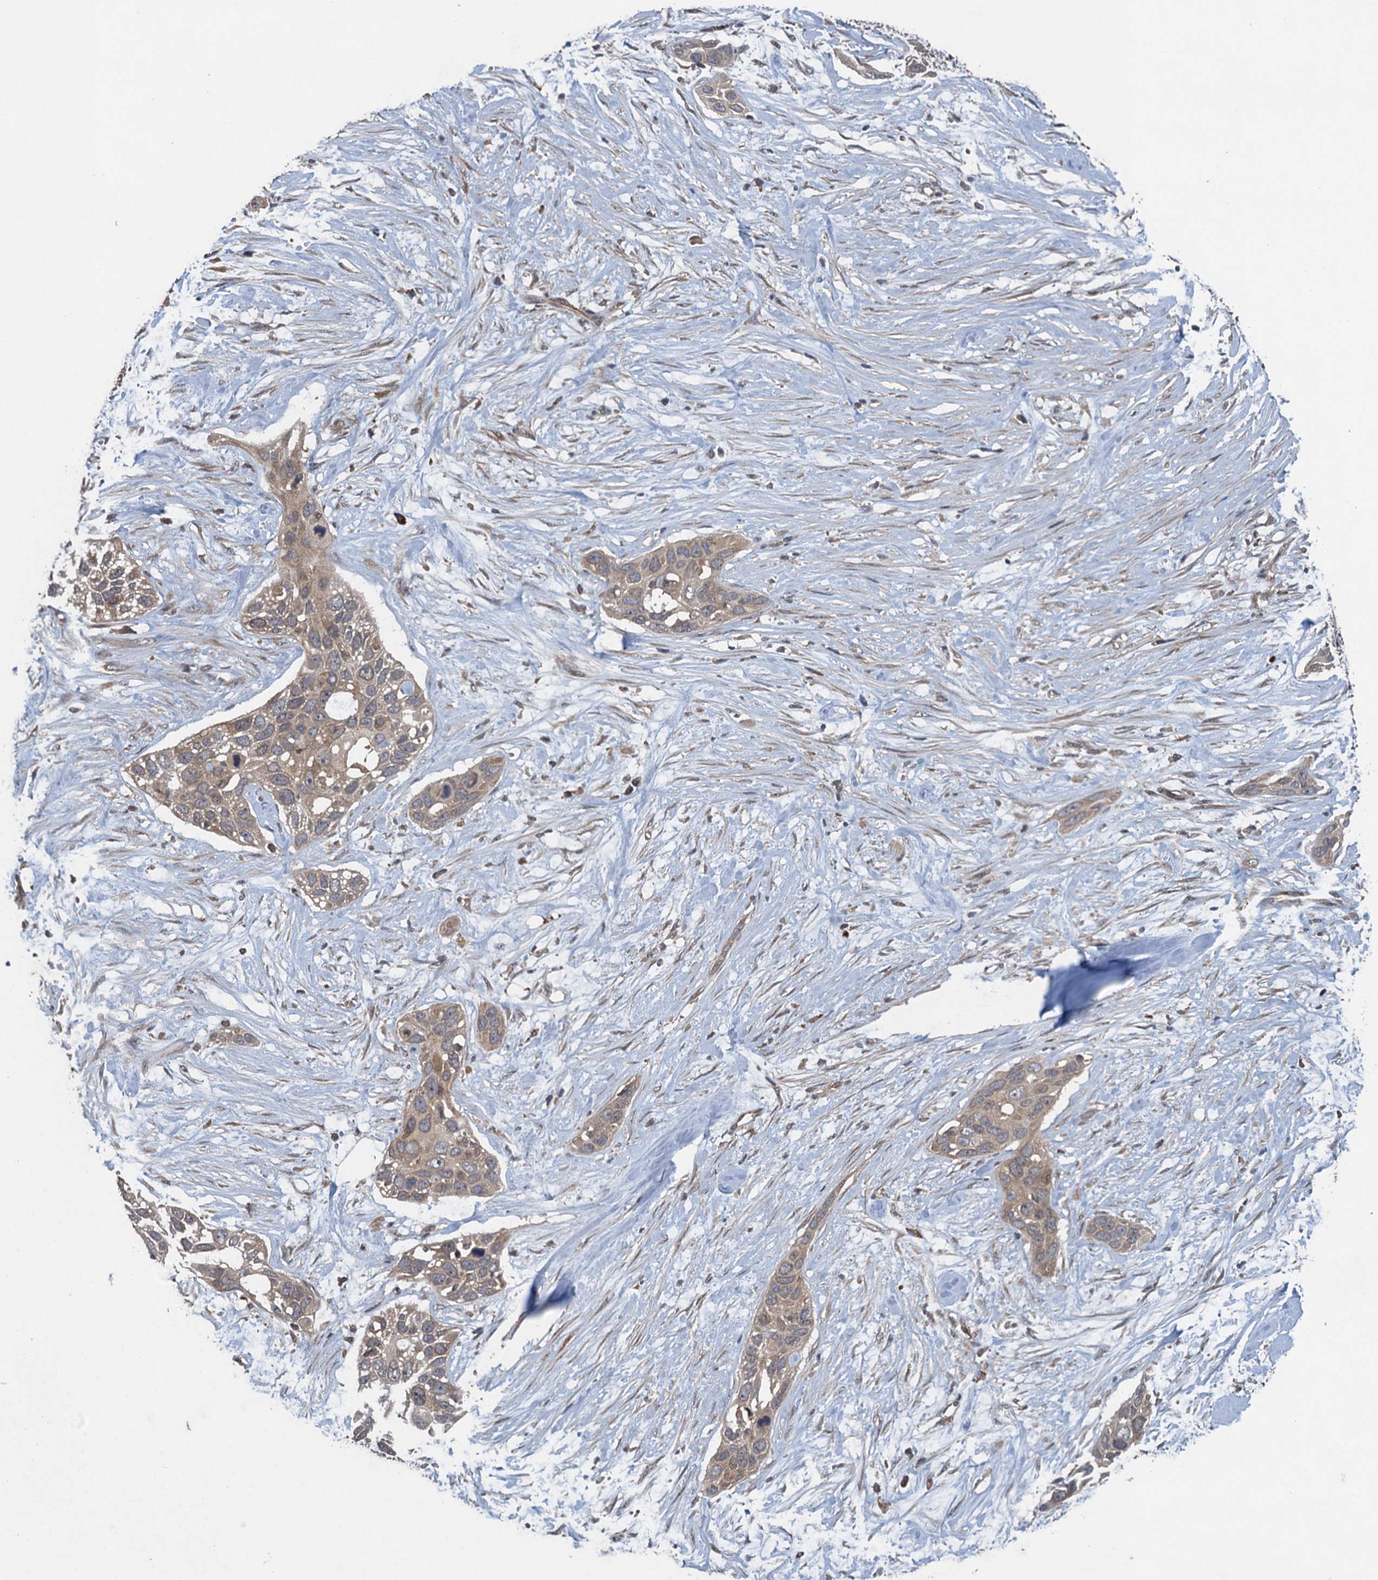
{"staining": {"intensity": "weak", "quantity": "25%-75%", "location": "cytoplasmic/membranous"}, "tissue": "pancreatic cancer", "cell_type": "Tumor cells", "image_type": "cancer", "snomed": [{"axis": "morphology", "description": "Adenocarcinoma, NOS"}, {"axis": "topography", "description": "Pancreas"}], "caption": "Protein staining of pancreatic cancer tissue displays weak cytoplasmic/membranous staining in about 25%-75% of tumor cells.", "gene": "CNTN5", "patient": {"sex": "female", "age": 60}}